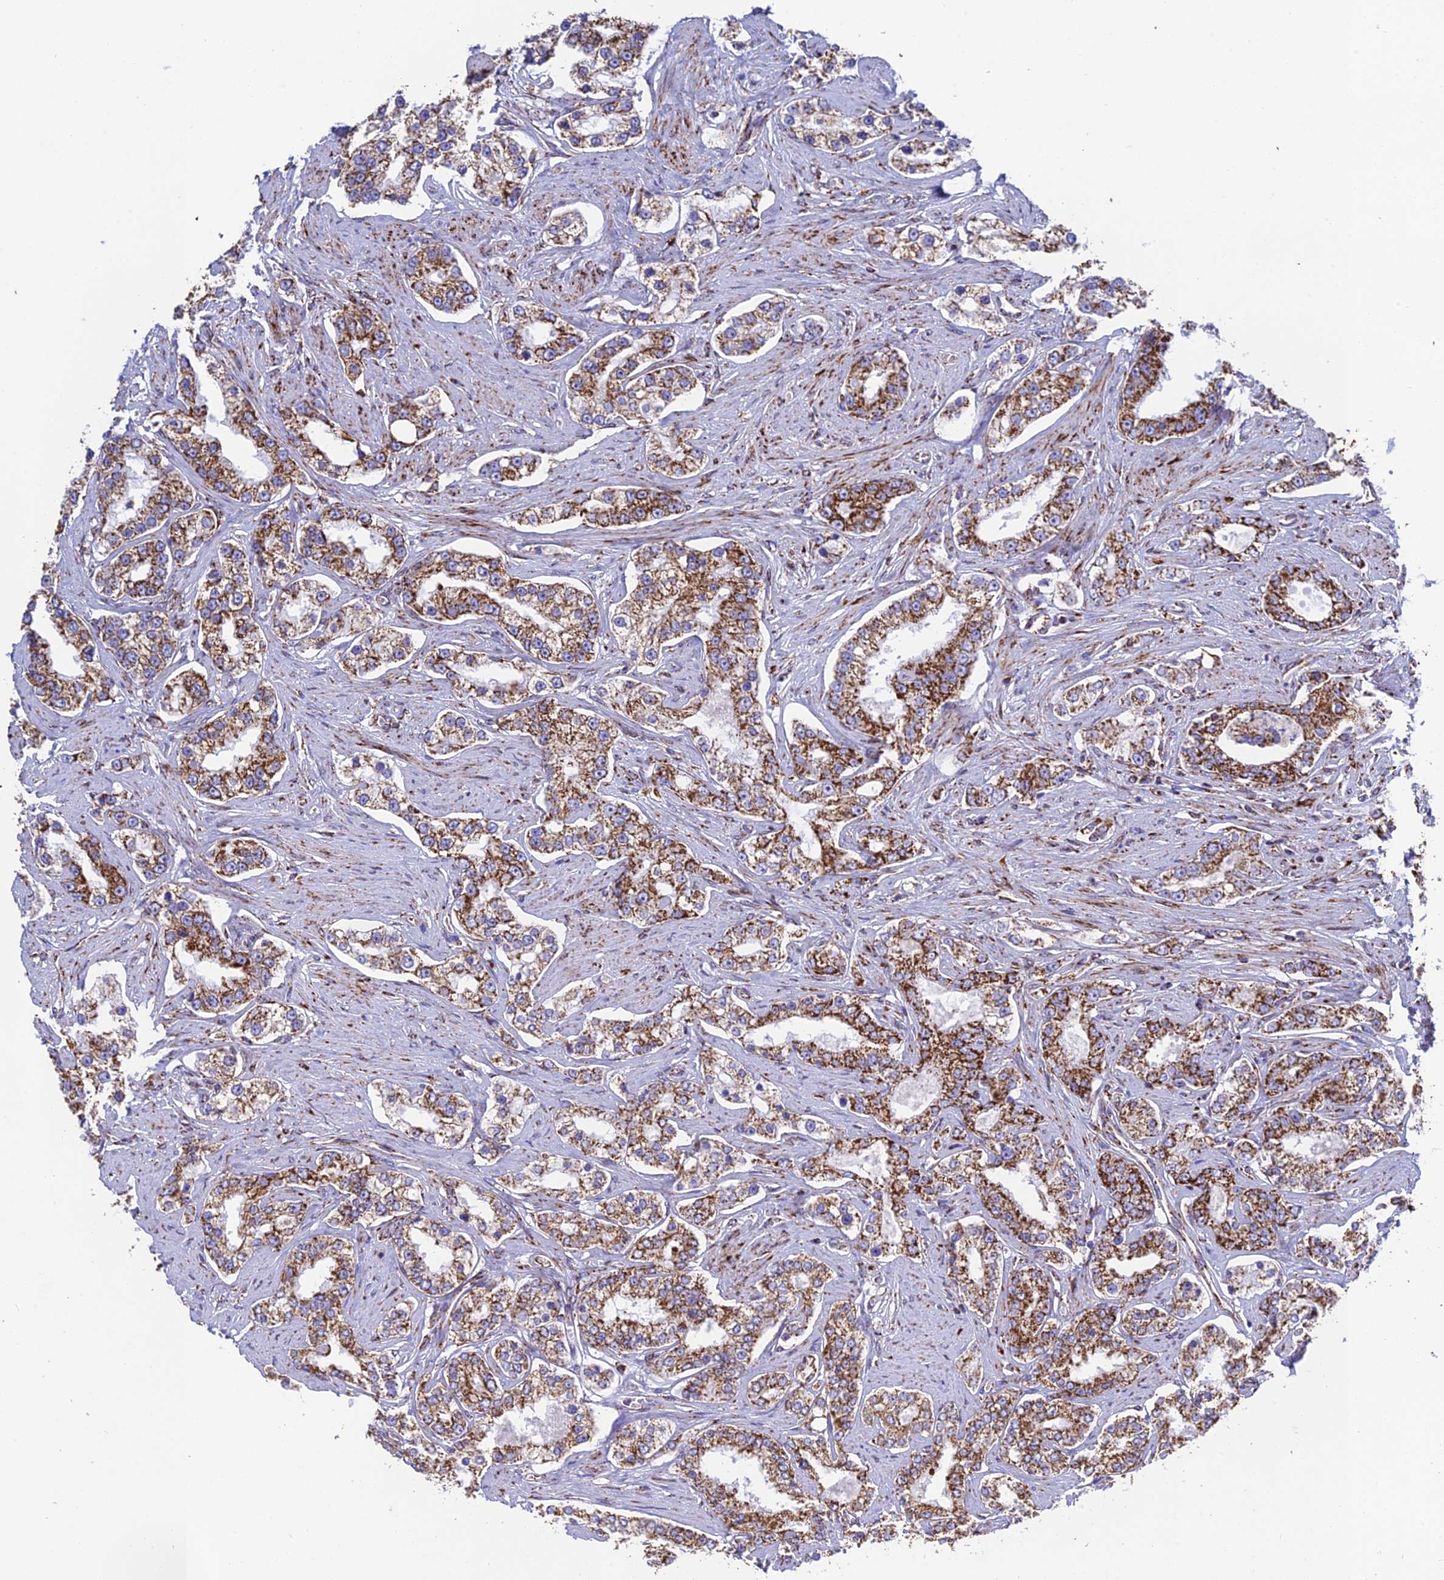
{"staining": {"intensity": "strong", "quantity": ">75%", "location": "cytoplasmic/membranous"}, "tissue": "prostate cancer", "cell_type": "Tumor cells", "image_type": "cancer", "snomed": [{"axis": "morphology", "description": "Normal tissue, NOS"}, {"axis": "morphology", "description": "Adenocarcinoma, High grade"}, {"axis": "topography", "description": "Prostate"}], "caption": "Protein staining of prostate cancer (high-grade adenocarcinoma) tissue exhibits strong cytoplasmic/membranous staining in approximately >75% of tumor cells.", "gene": "CHCHD3", "patient": {"sex": "male", "age": 83}}